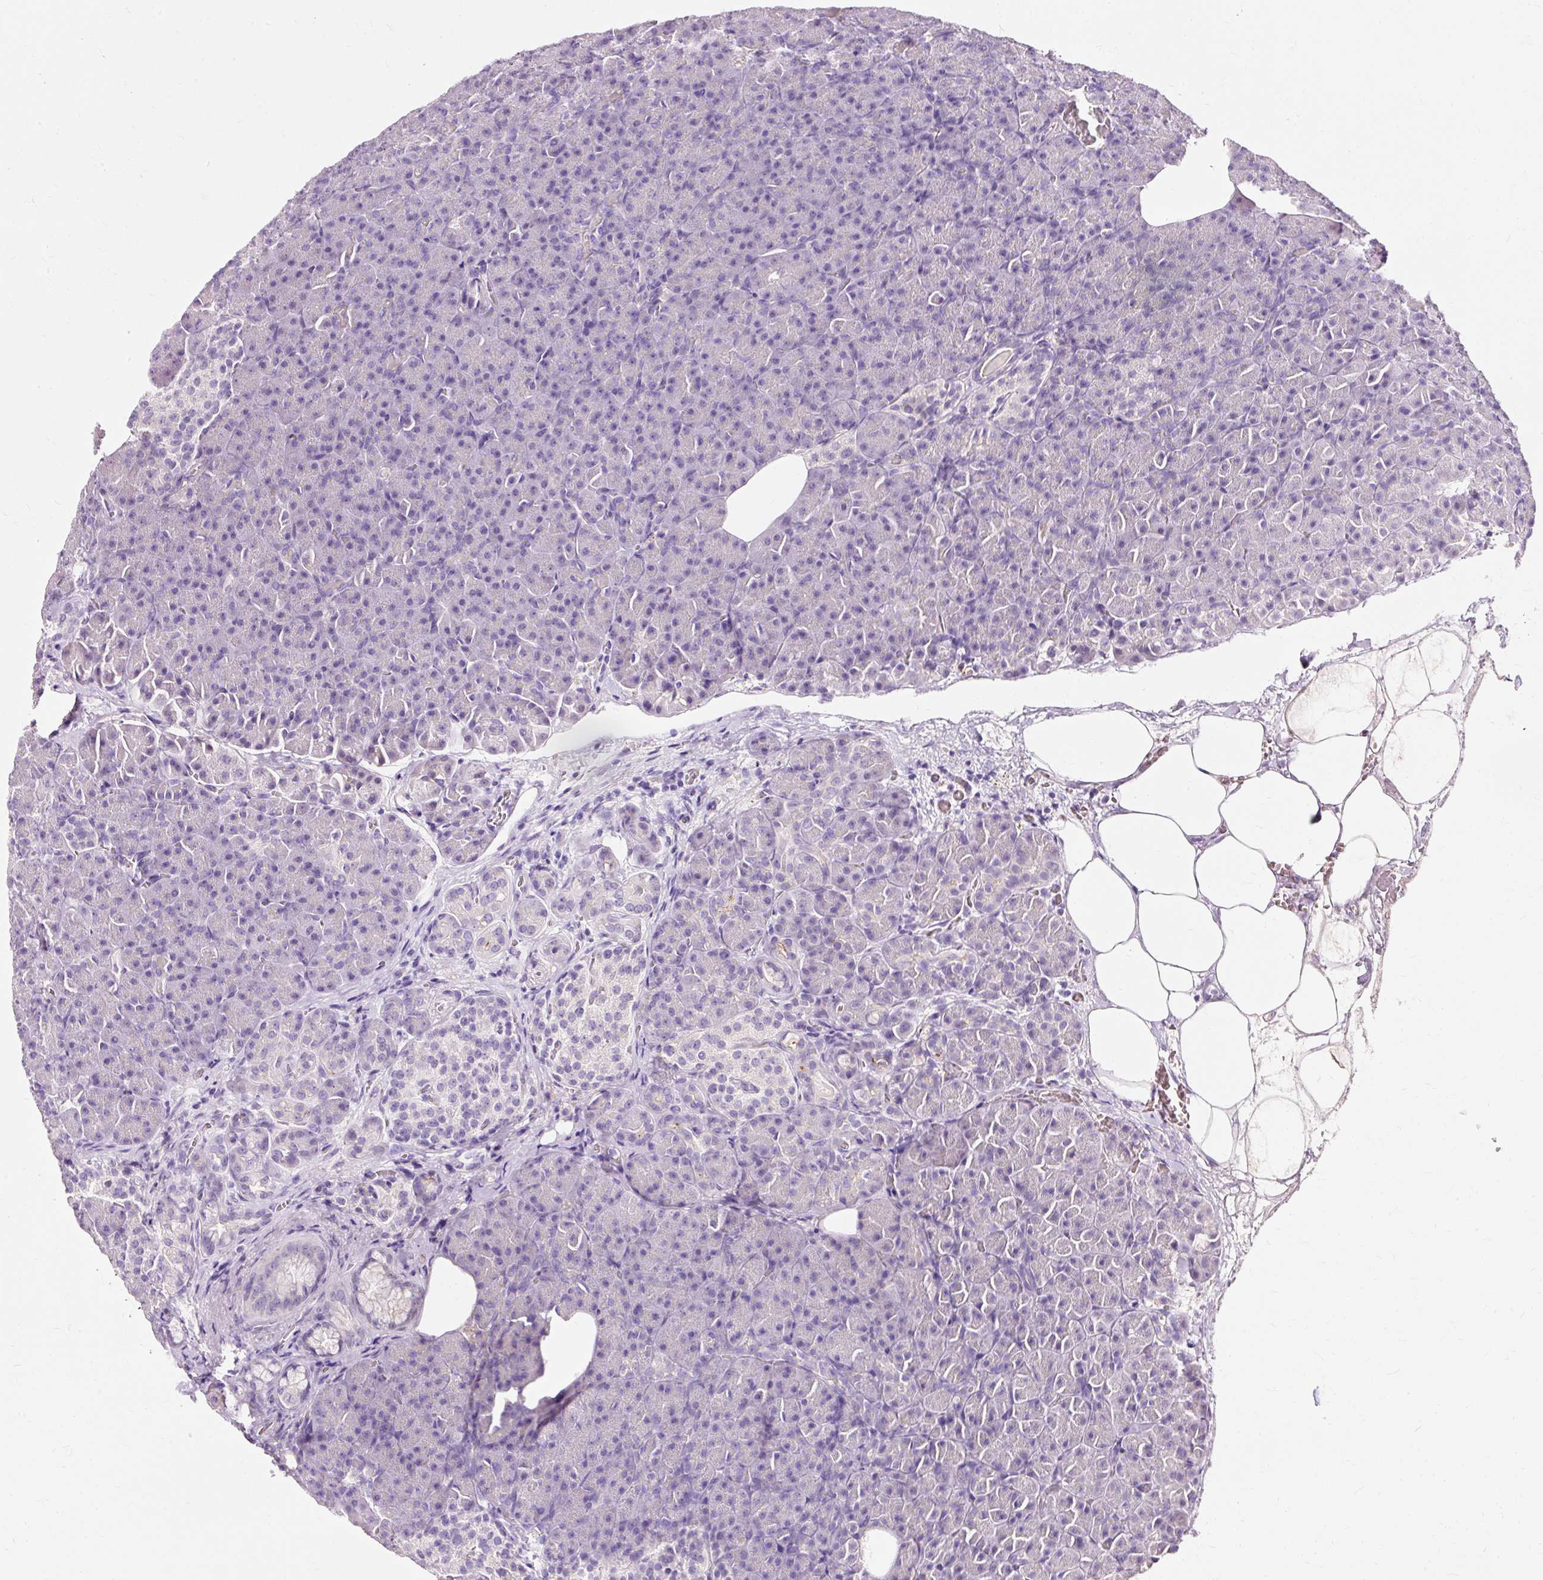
{"staining": {"intensity": "negative", "quantity": "none", "location": "none"}, "tissue": "pancreas", "cell_type": "Exocrine glandular cells", "image_type": "normal", "snomed": [{"axis": "morphology", "description": "Normal tissue, NOS"}, {"axis": "topography", "description": "Pancreas"}], "caption": "A high-resolution micrograph shows immunohistochemistry (IHC) staining of unremarkable pancreas, which demonstrates no significant expression in exocrine glandular cells.", "gene": "CLDN25", "patient": {"sex": "female", "age": 74}}